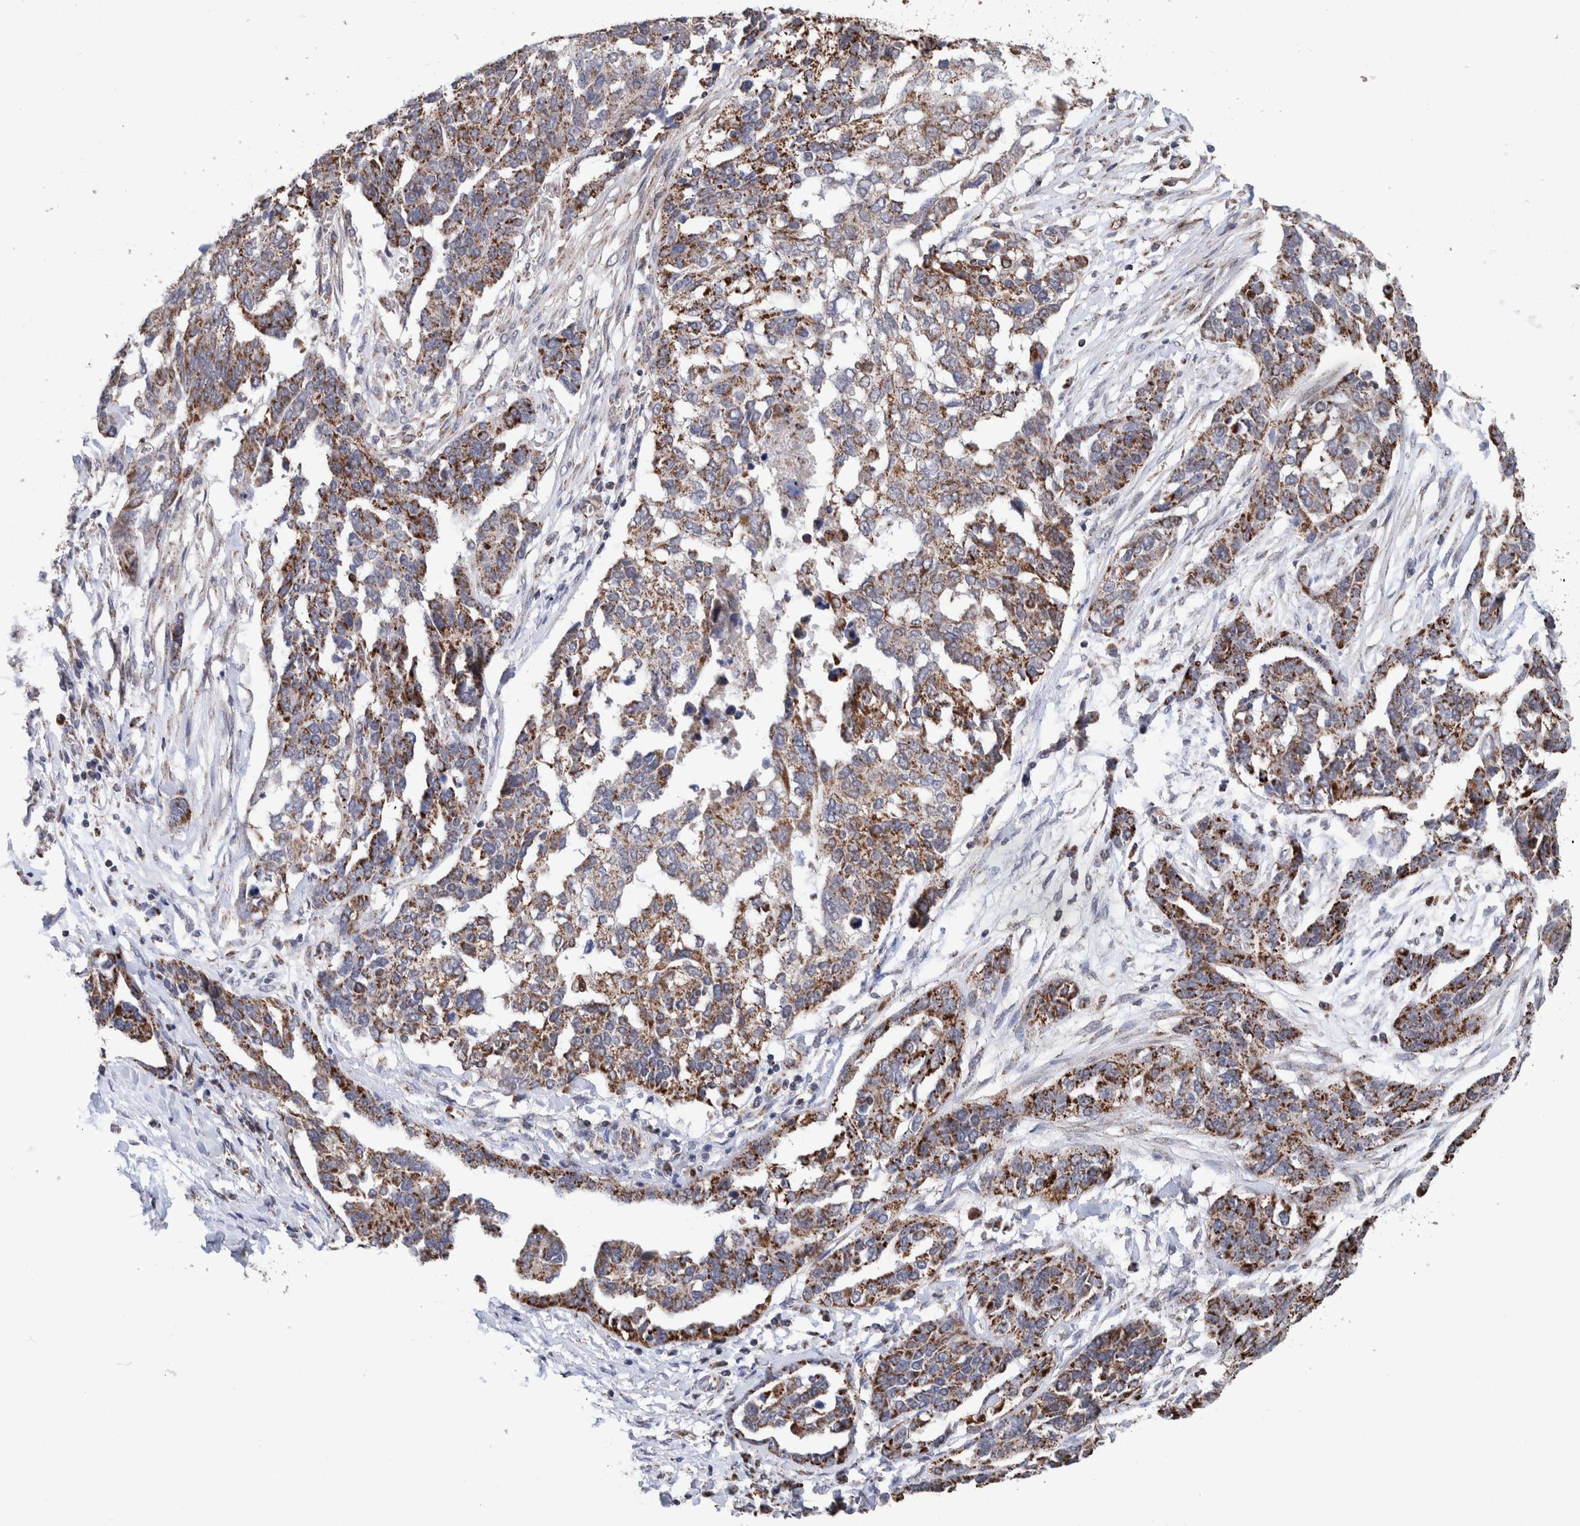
{"staining": {"intensity": "moderate", "quantity": ">75%", "location": "cytoplasmic/membranous"}, "tissue": "ovarian cancer", "cell_type": "Tumor cells", "image_type": "cancer", "snomed": [{"axis": "morphology", "description": "Cystadenocarcinoma, serous, NOS"}, {"axis": "topography", "description": "Ovary"}], "caption": "Immunohistochemical staining of serous cystadenocarcinoma (ovarian) exhibits medium levels of moderate cytoplasmic/membranous staining in about >75% of tumor cells.", "gene": "DECR1", "patient": {"sex": "female", "age": 44}}